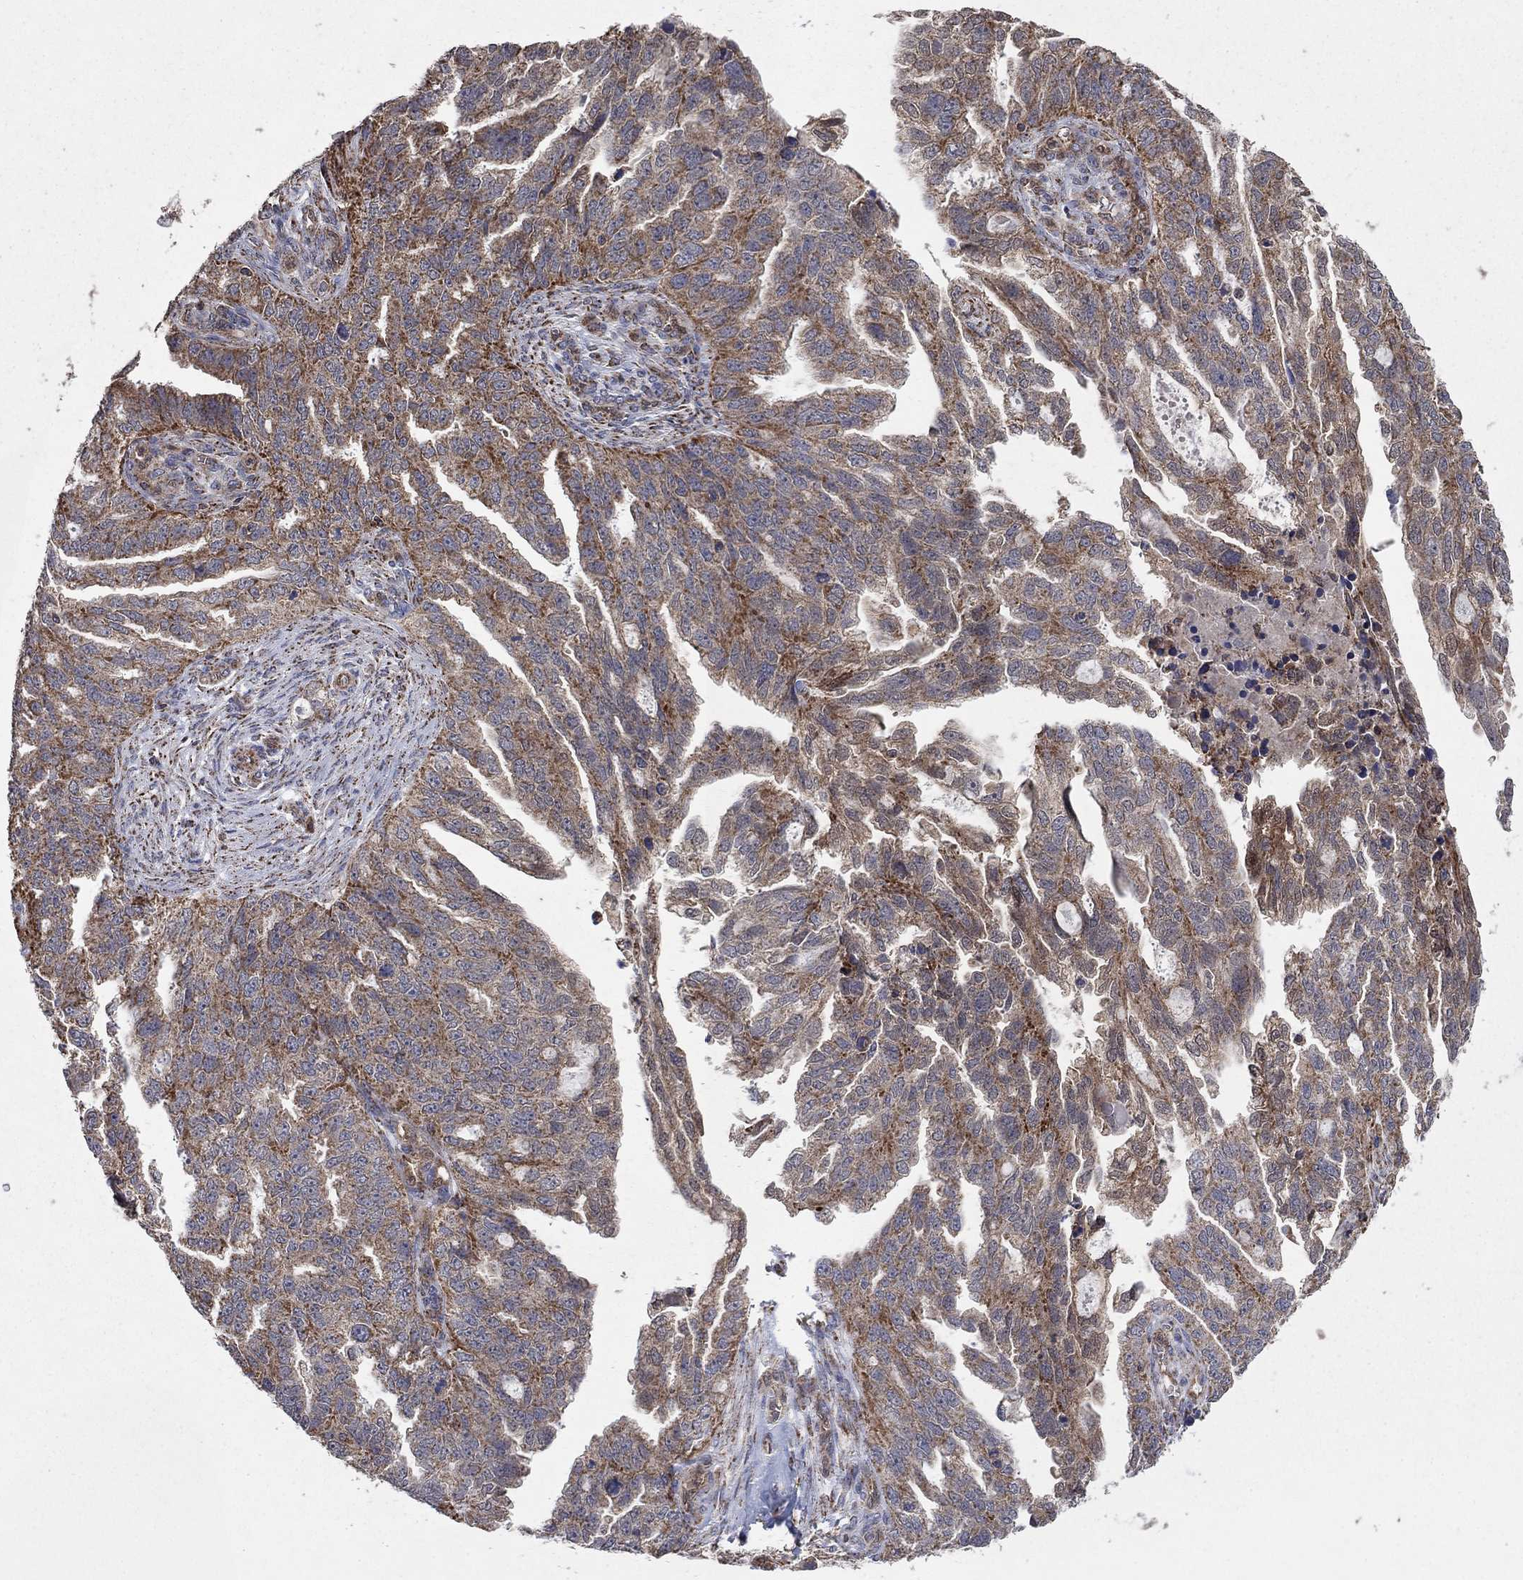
{"staining": {"intensity": "moderate", "quantity": "25%-75%", "location": "cytoplasmic/membranous"}, "tissue": "ovarian cancer", "cell_type": "Tumor cells", "image_type": "cancer", "snomed": [{"axis": "morphology", "description": "Cystadenocarcinoma, serous, NOS"}, {"axis": "topography", "description": "Ovary"}], "caption": "Human ovarian cancer (serous cystadenocarcinoma) stained for a protein (brown) demonstrates moderate cytoplasmic/membranous positive staining in about 25%-75% of tumor cells.", "gene": "DPH1", "patient": {"sex": "female", "age": 51}}